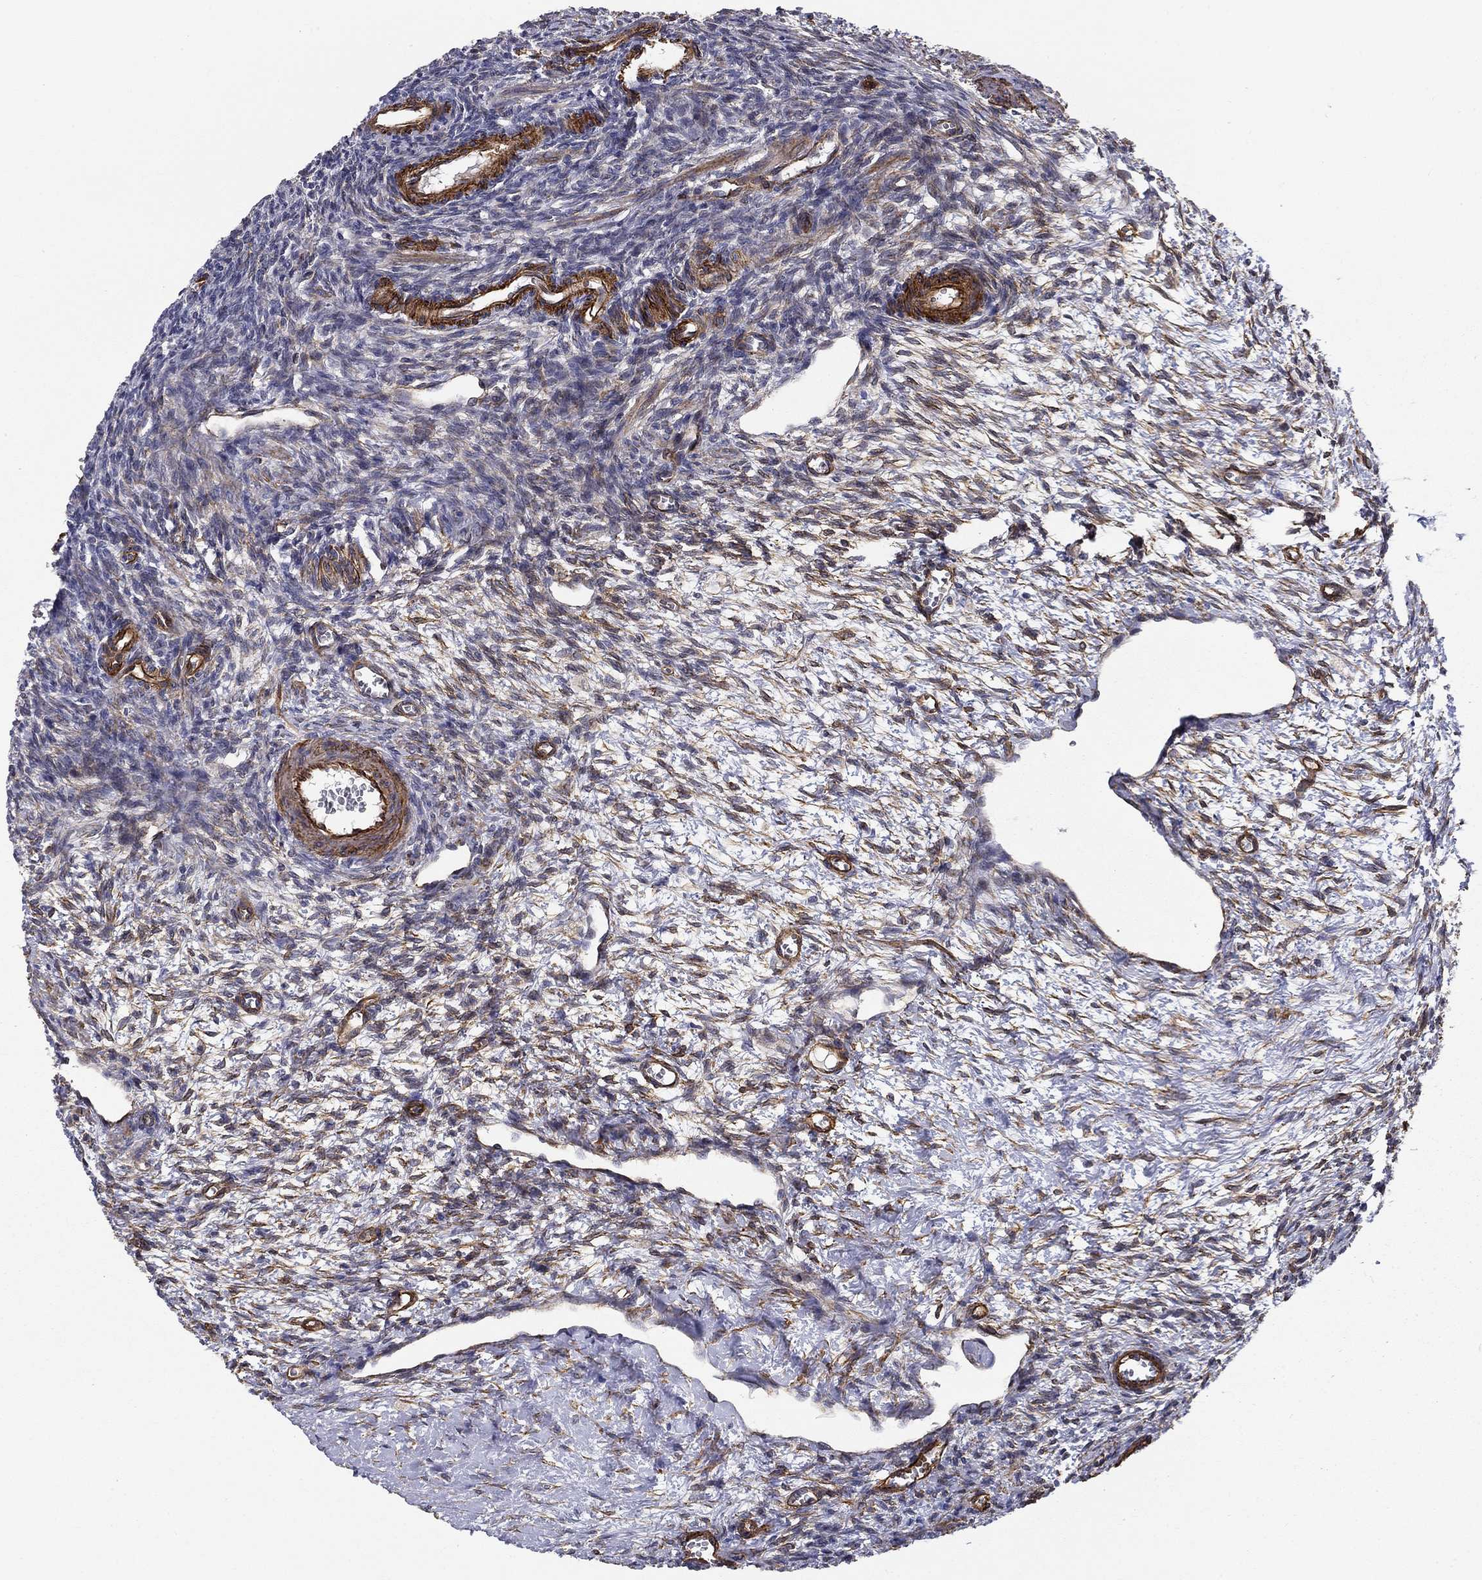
{"staining": {"intensity": "negative", "quantity": "none", "location": "none"}, "tissue": "ovary", "cell_type": "Ovarian stroma cells", "image_type": "normal", "snomed": [{"axis": "morphology", "description": "Normal tissue, NOS"}, {"axis": "topography", "description": "Ovary"}], "caption": "DAB (3,3'-diaminobenzidine) immunohistochemical staining of normal human ovary displays no significant staining in ovarian stroma cells. The staining was performed using DAB to visualize the protein expression in brown, while the nuclei were stained in blue with hematoxylin (Magnification: 20x).", "gene": "SYNC", "patient": {"sex": "female", "age": 27}}